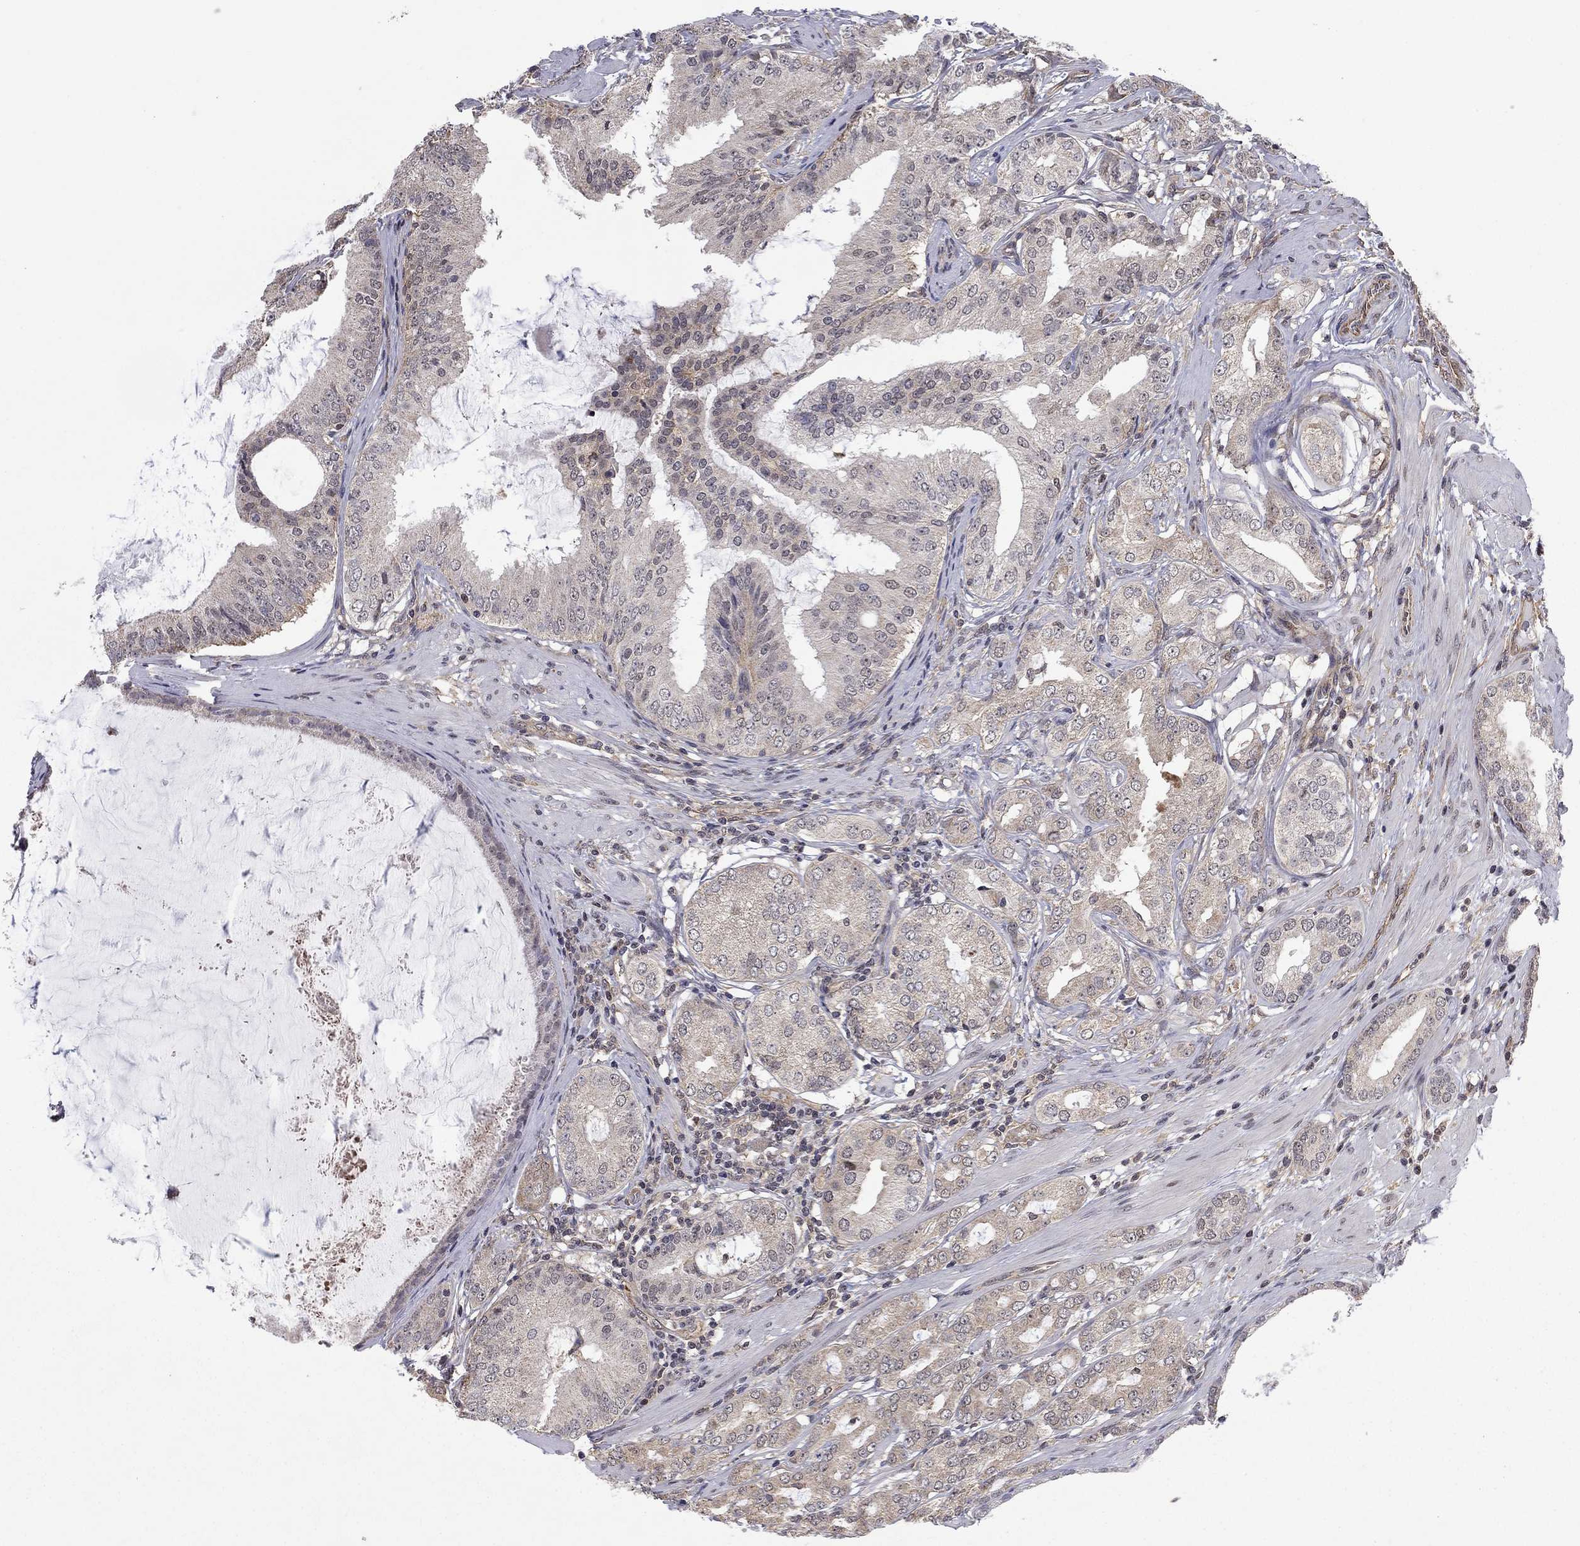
{"staining": {"intensity": "moderate", "quantity": "<25%", "location": "cytoplasmic/membranous"}, "tissue": "prostate cancer", "cell_type": "Tumor cells", "image_type": "cancer", "snomed": [{"axis": "morphology", "description": "Adenocarcinoma, High grade"}, {"axis": "topography", "description": "Prostate and seminal vesicle, NOS"}], "caption": "The micrograph displays staining of prostate cancer, revealing moderate cytoplasmic/membranous protein staining (brown color) within tumor cells.", "gene": "TDP1", "patient": {"sex": "male", "age": 62}}